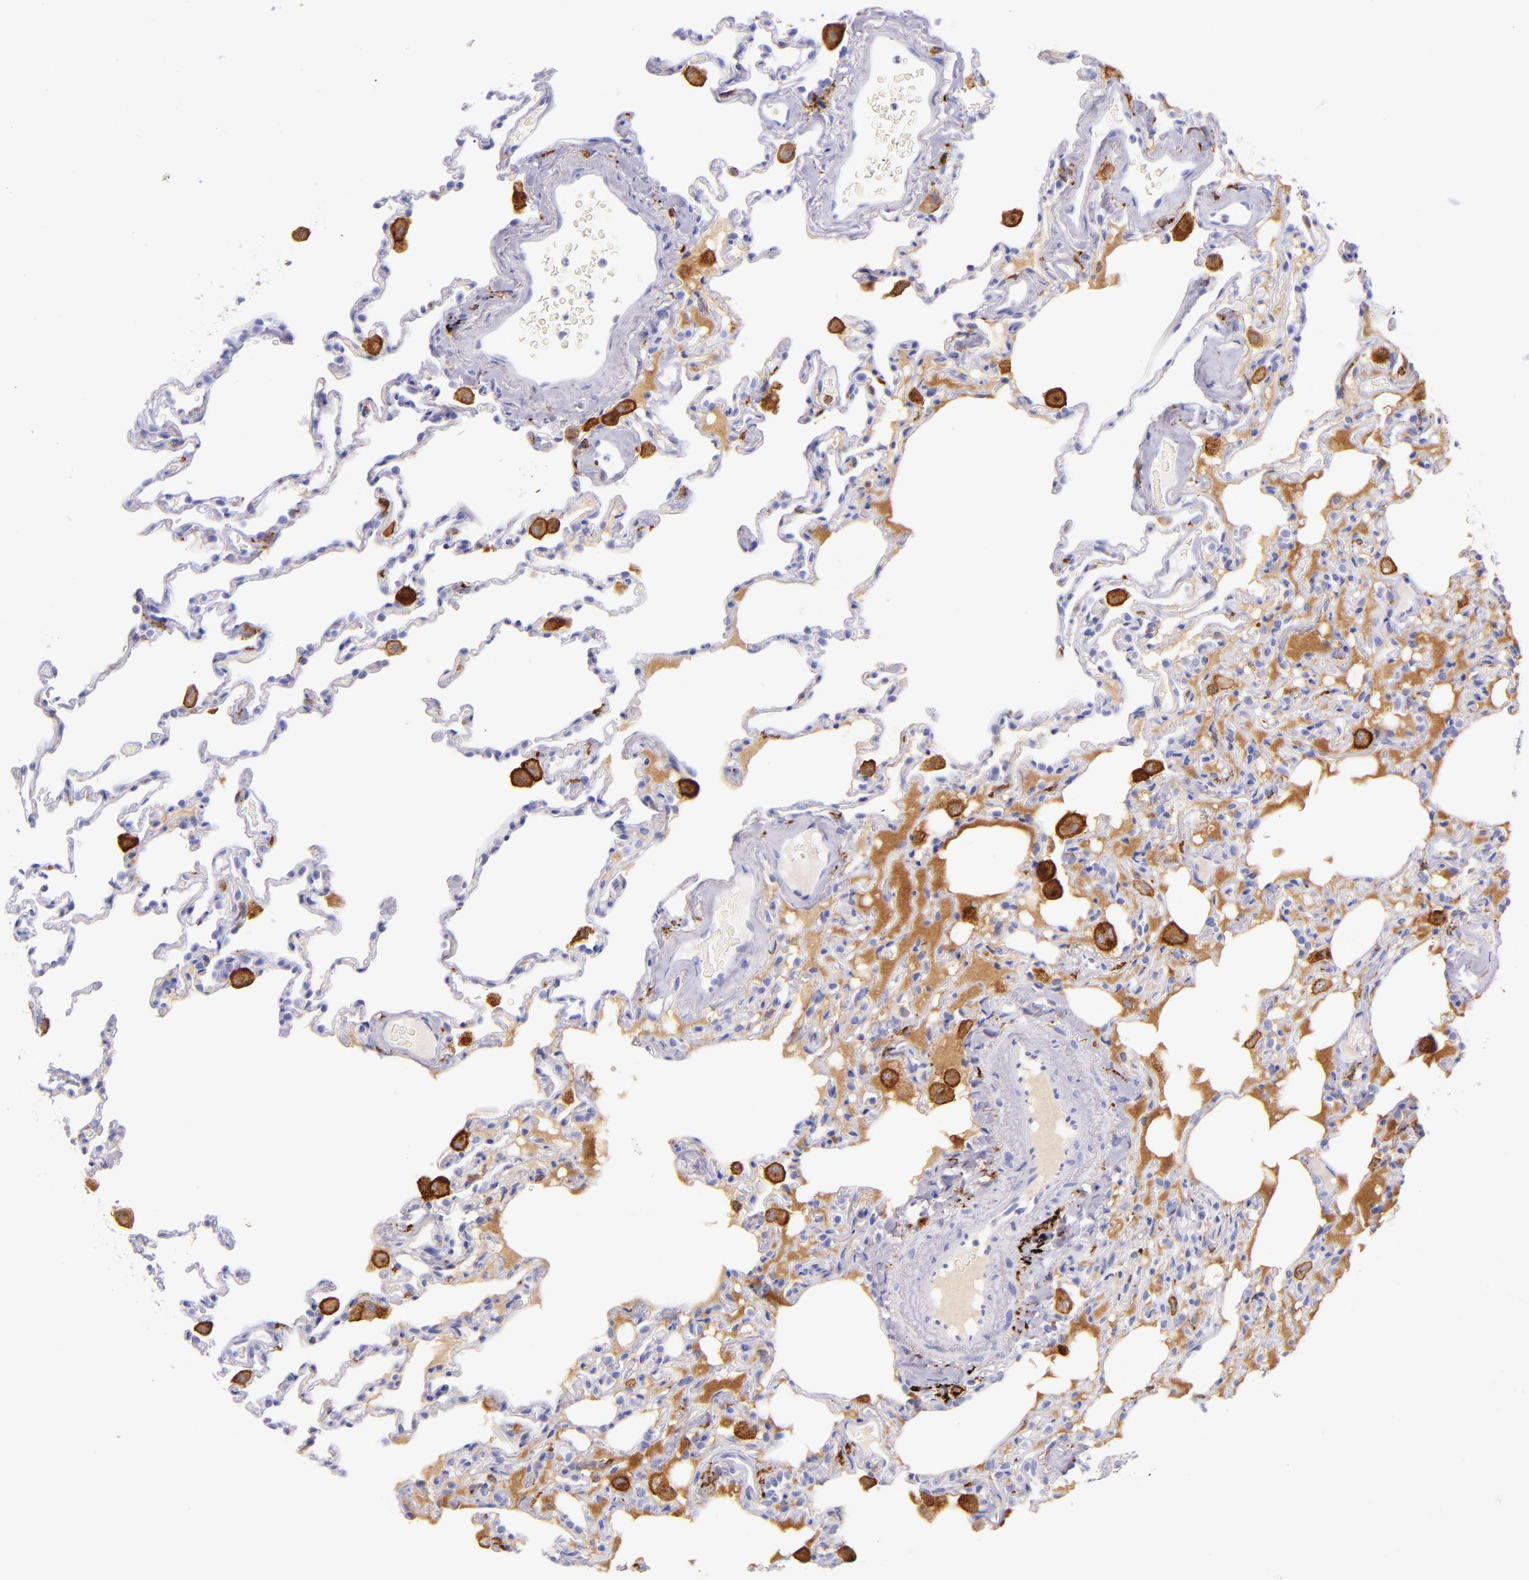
{"staining": {"intensity": "negative", "quantity": "none", "location": "none"}, "tissue": "lung", "cell_type": "Alveolar cells", "image_type": "normal", "snomed": [{"axis": "morphology", "description": "Normal tissue, NOS"}, {"axis": "topography", "description": "Lung"}], "caption": "The image shows no significant expression in alveolar cells of lung. (DAB (3,3'-diaminobenzidine) IHC, high magnification).", "gene": "CD163", "patient": {"sex": "male", "age": 59}}